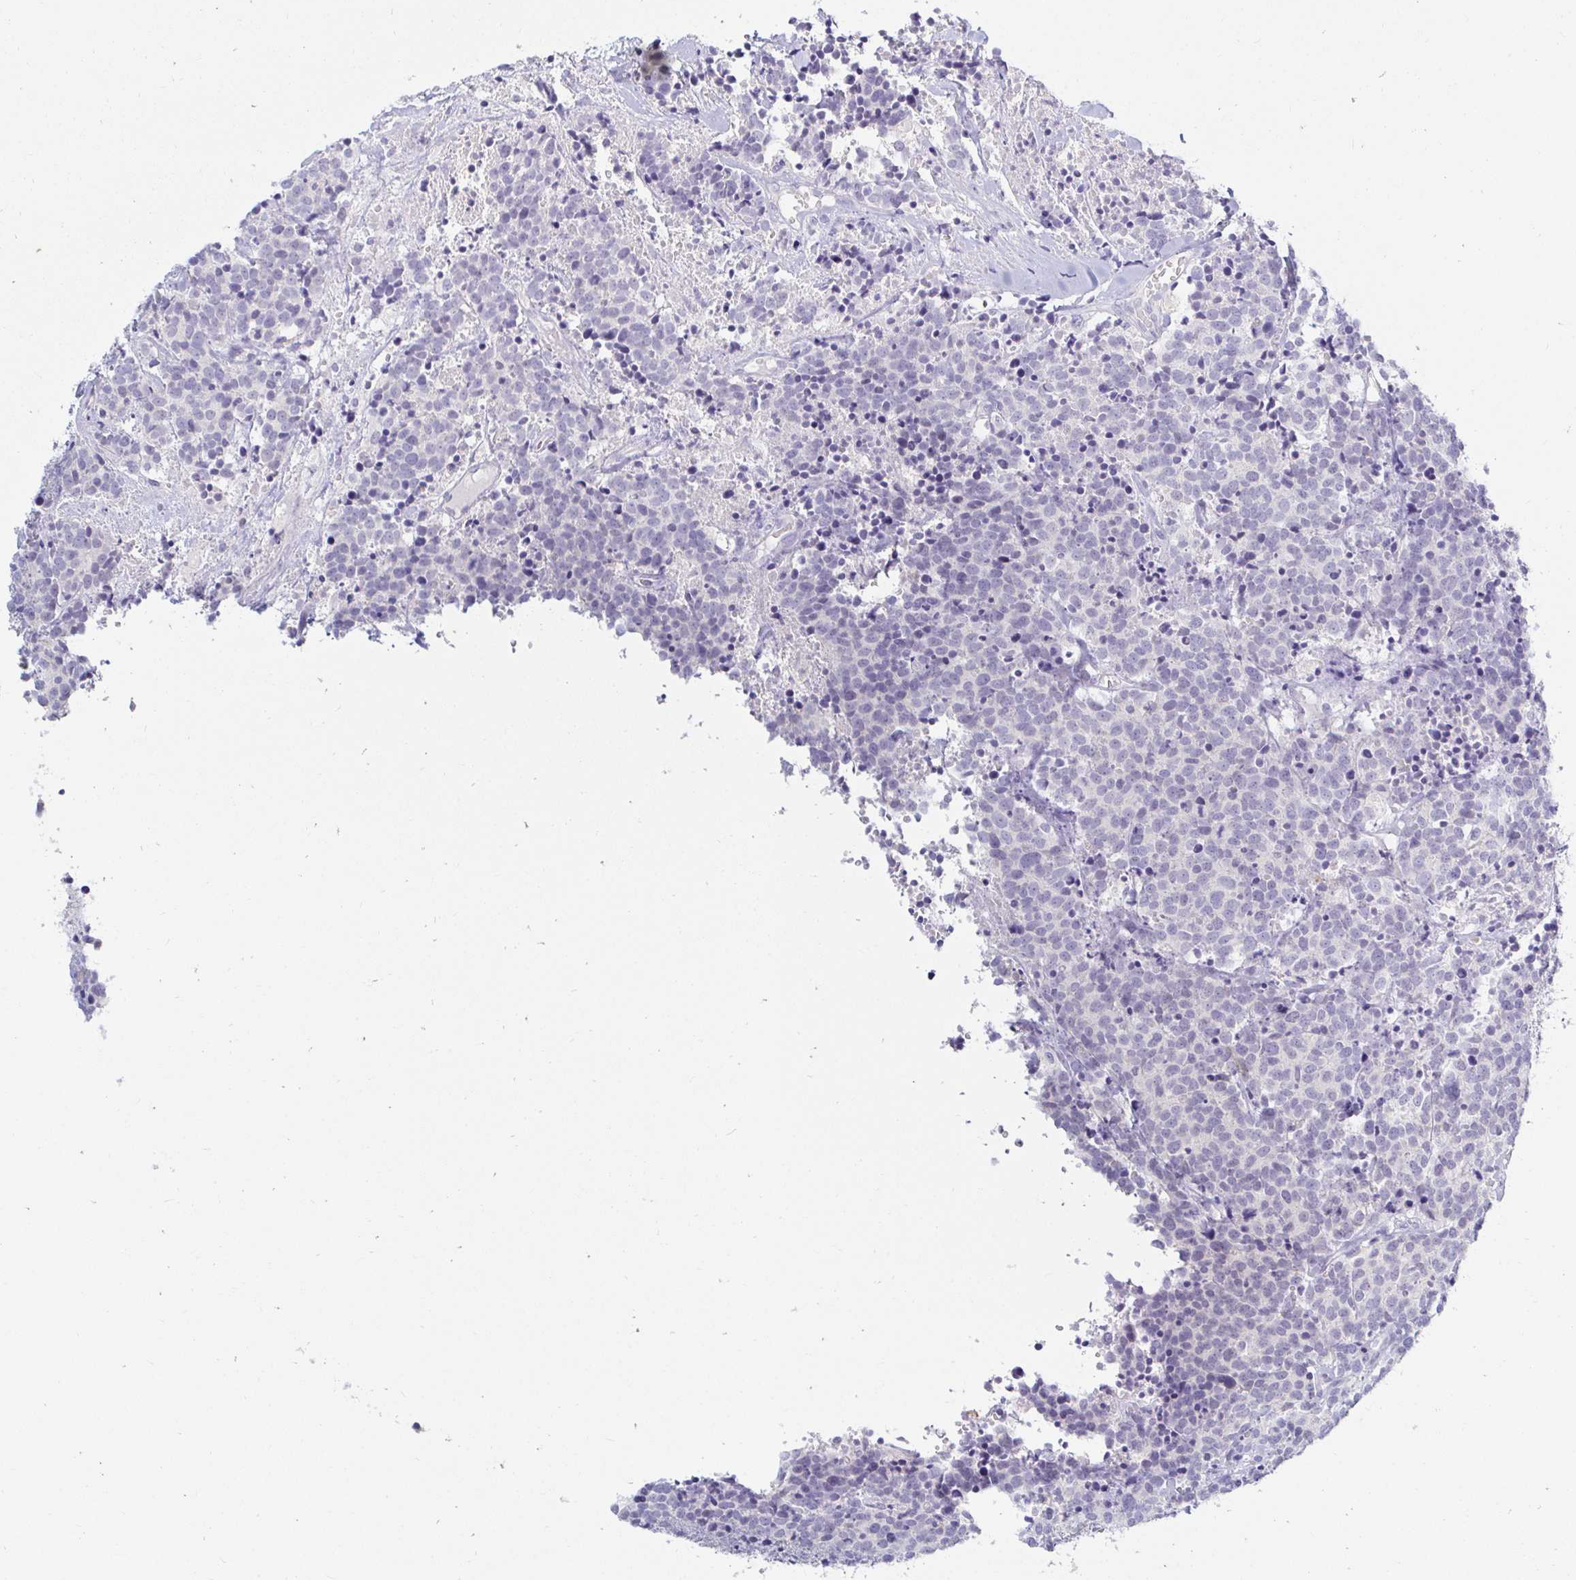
{"staining": {"intensity": "negative", "quantity": "none", "location": "none"}, "tissue": "carcinoid", "cell_type": "Tumor cells", "image_type": "cancer", "snomed": [{"axis": "morphology", "description": "Carcinoid, malignant, NOS"}, {"axis": "topography", "description": "Skin"}], "caption": "A histopathology image of carcinoid stained for a protein exhibits no brown staining in tumor cells. (Immunohistochemistry, brightfield microscopy, high magnification).", "gene": "OR51D1", "patient": {"sex": "female", "age": 79}}